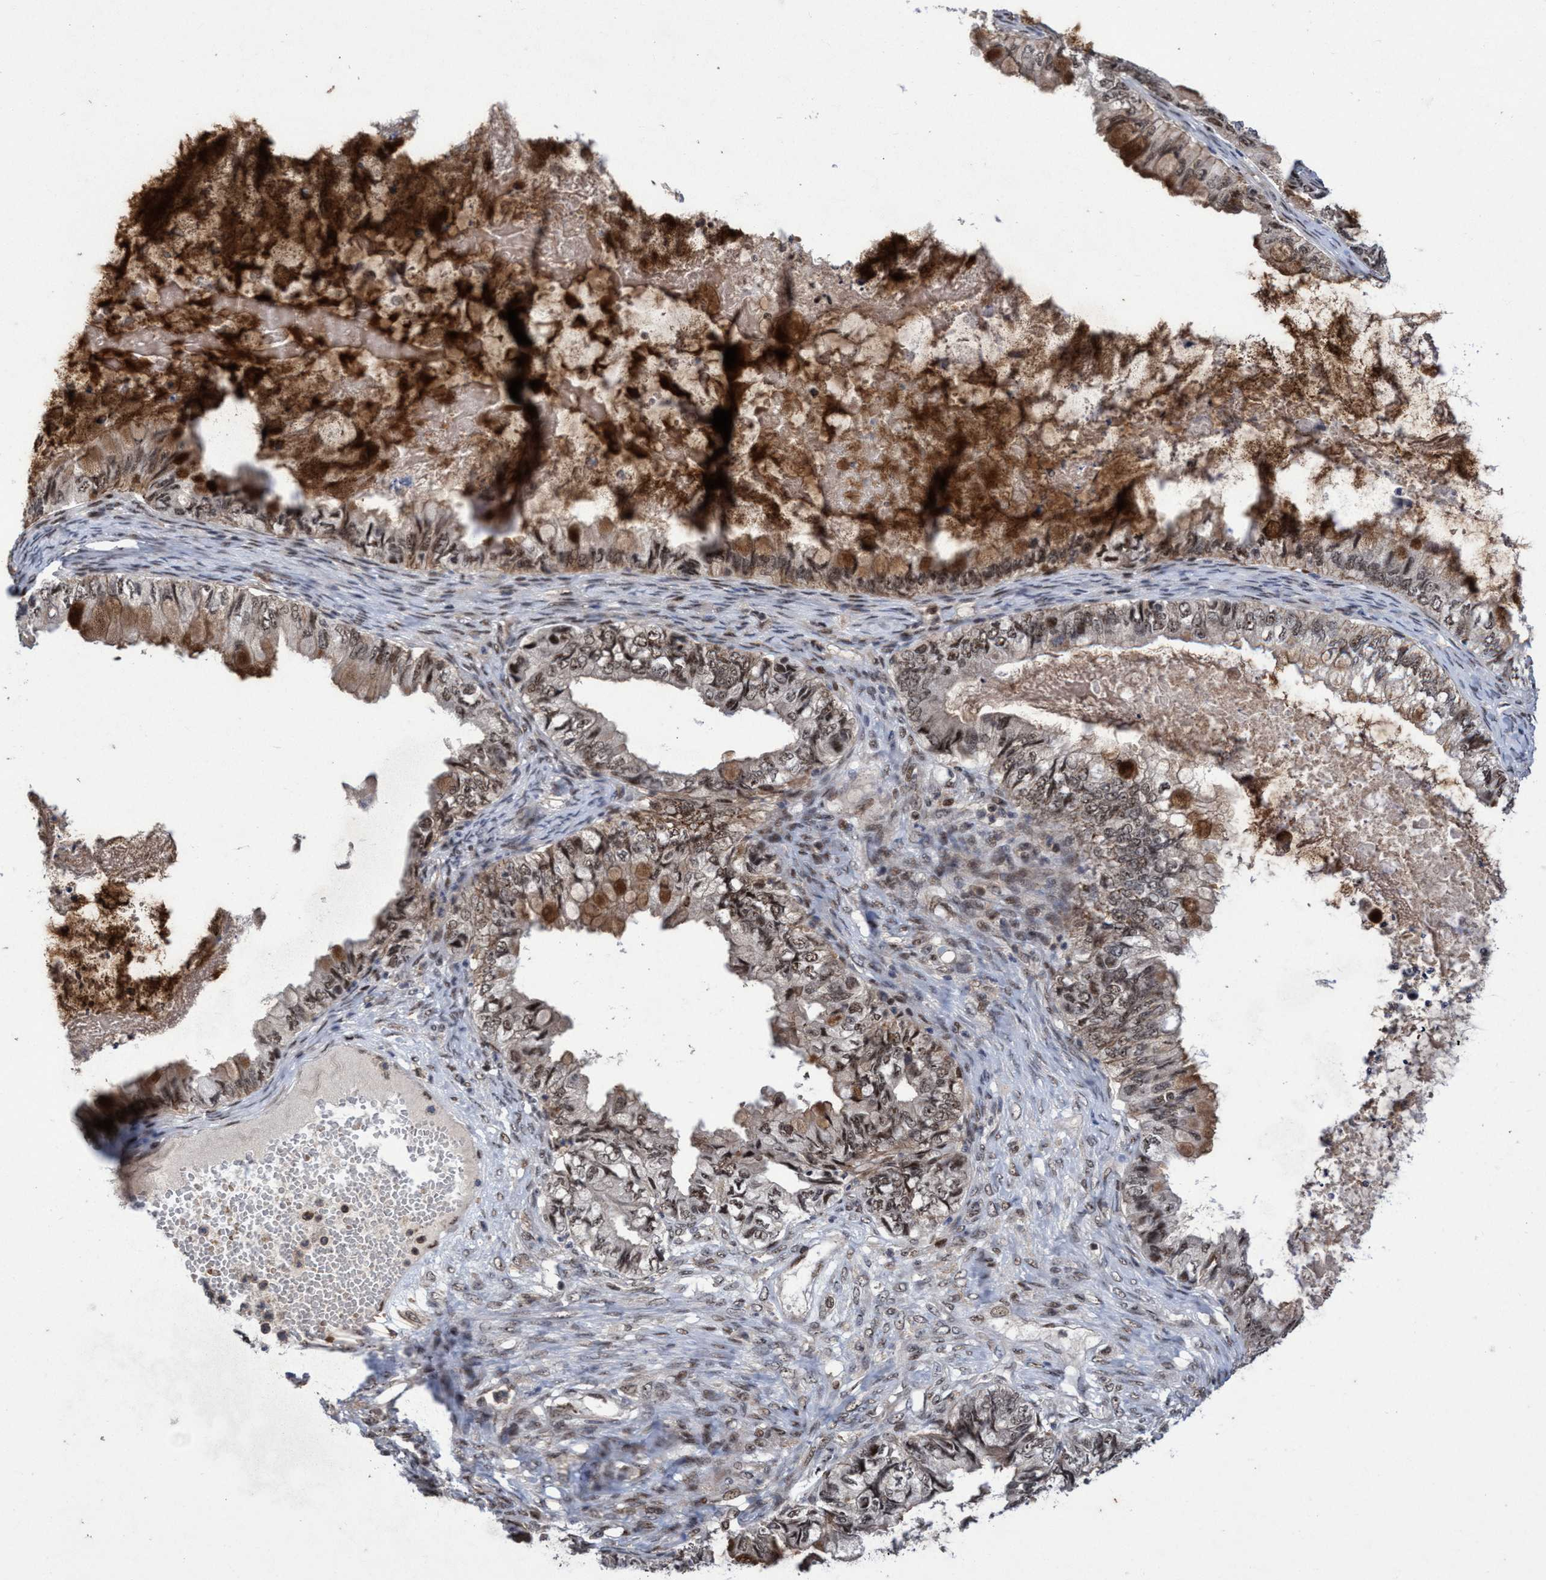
{"staining": {"intensity": "weak", "quantity": ">75%", "location": "cytoplasmic/membranous,nuclear"}, "tissue": "ovarian cancer", "cell_type": "Tumor cells", "image_type": "cancer", "snomed": [{"axis": "morphology", "description": "Cystadenocarcinoma, mucinous, NOS"}, {"axis": "topography", "description": "Ovary"}], "caption": "Immunohistochemistry micrograph of neoplastic tissue: human ovarian cancer stained using IHC demonstrates low levels of weak protein expression localized specifically in the cytoplasmic/membranous and nuclear of tumor cells, appearing as a cytoplasmic/membranous and nuclear brown color.", "gene": "GTF2F1", "patient": {"sex": "female", "age": 80}}